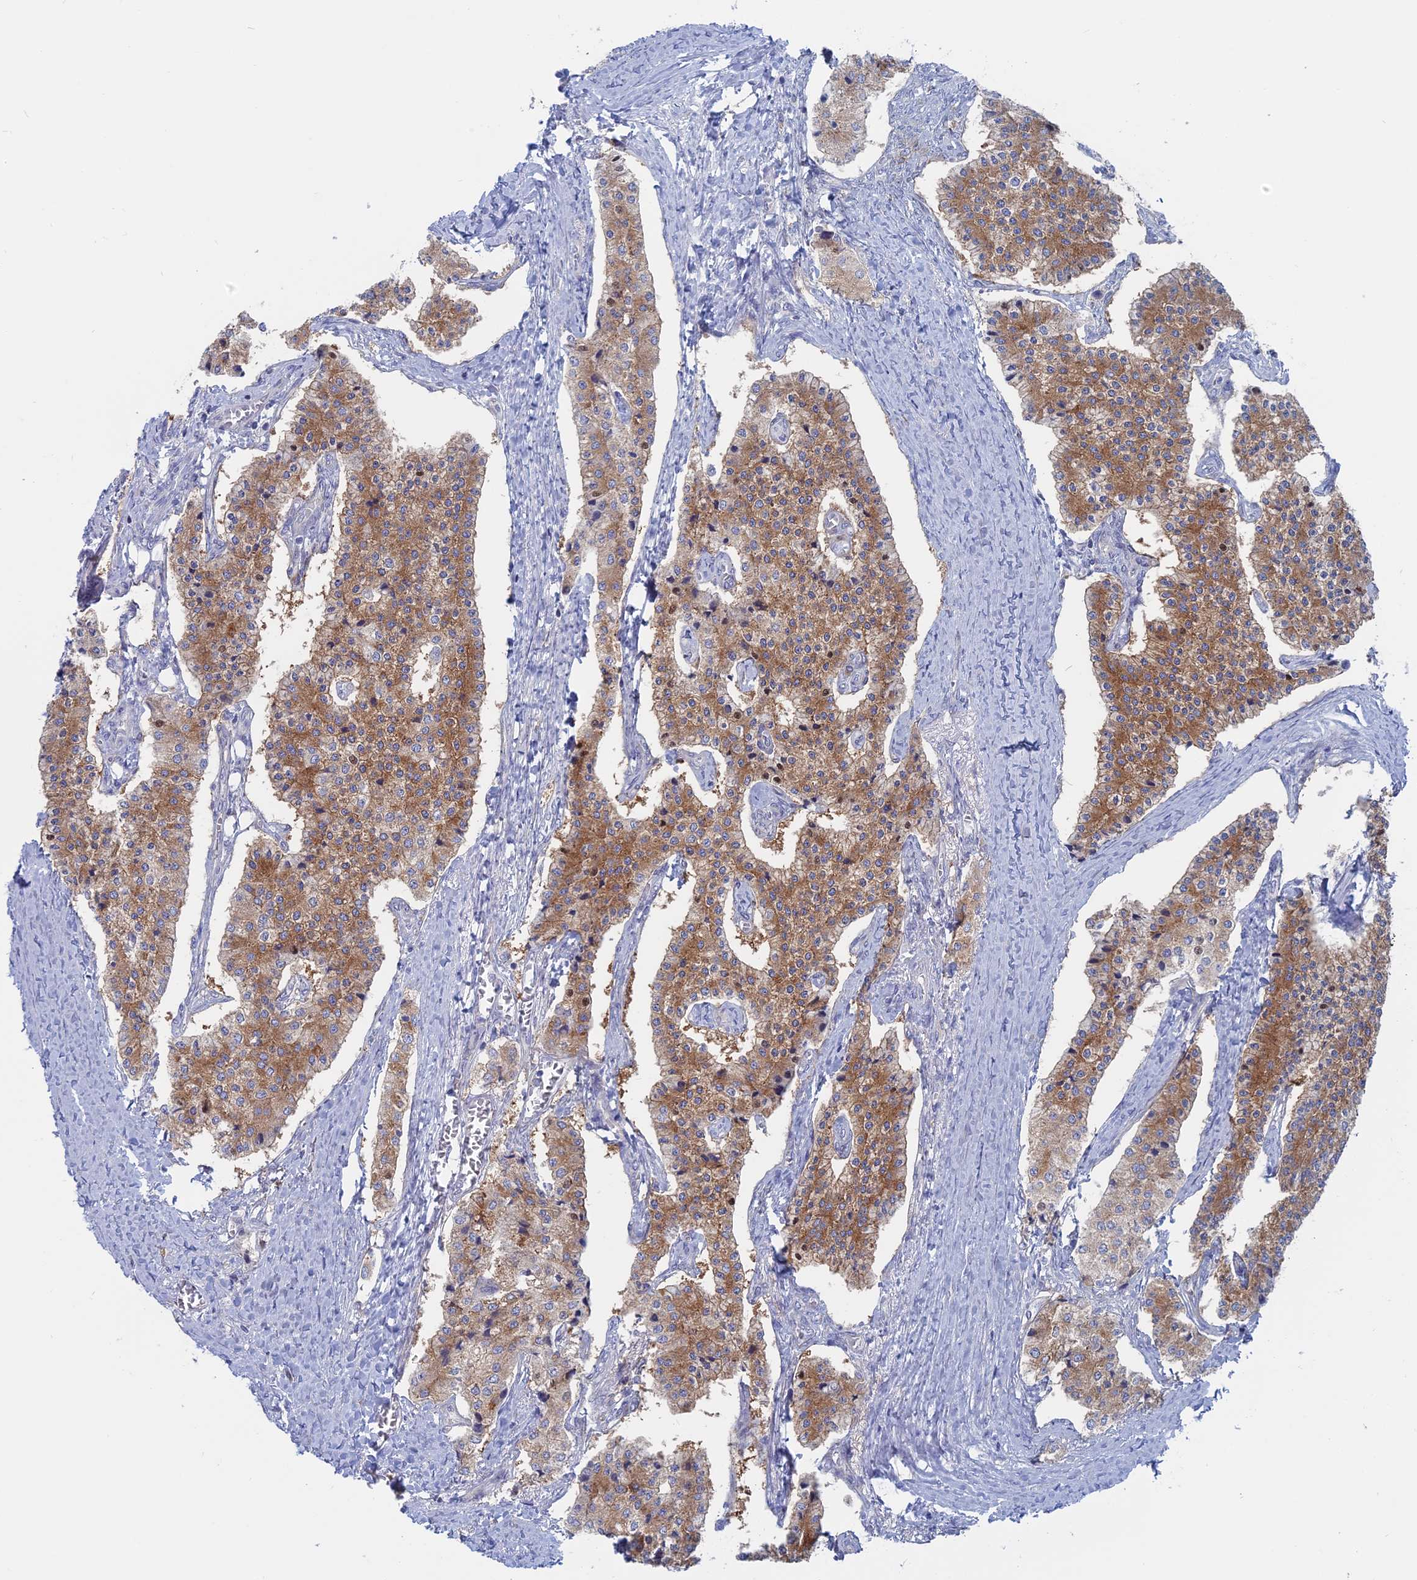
{"staining": {"intensity": "moderate", "quantity": ">75%", "location": "cytoplasmic/membranous"}, "tissue": "carcinoid", "cell_type": "Tumor cells", "image_type": "cancer", "snomed": [{"axis": "morphology", "description": "Carcinoid, malignant, NOS"}, {"axis": "topography", "description": "Colon"}], "caption": "Brown immunohistochemical staining in carcinoid shows moderate cytoplasmic/membranous positivity in about >75% of tumor cells.", "gene": "TBC1D30", "patient": {"sex": "female", "age": 52}}